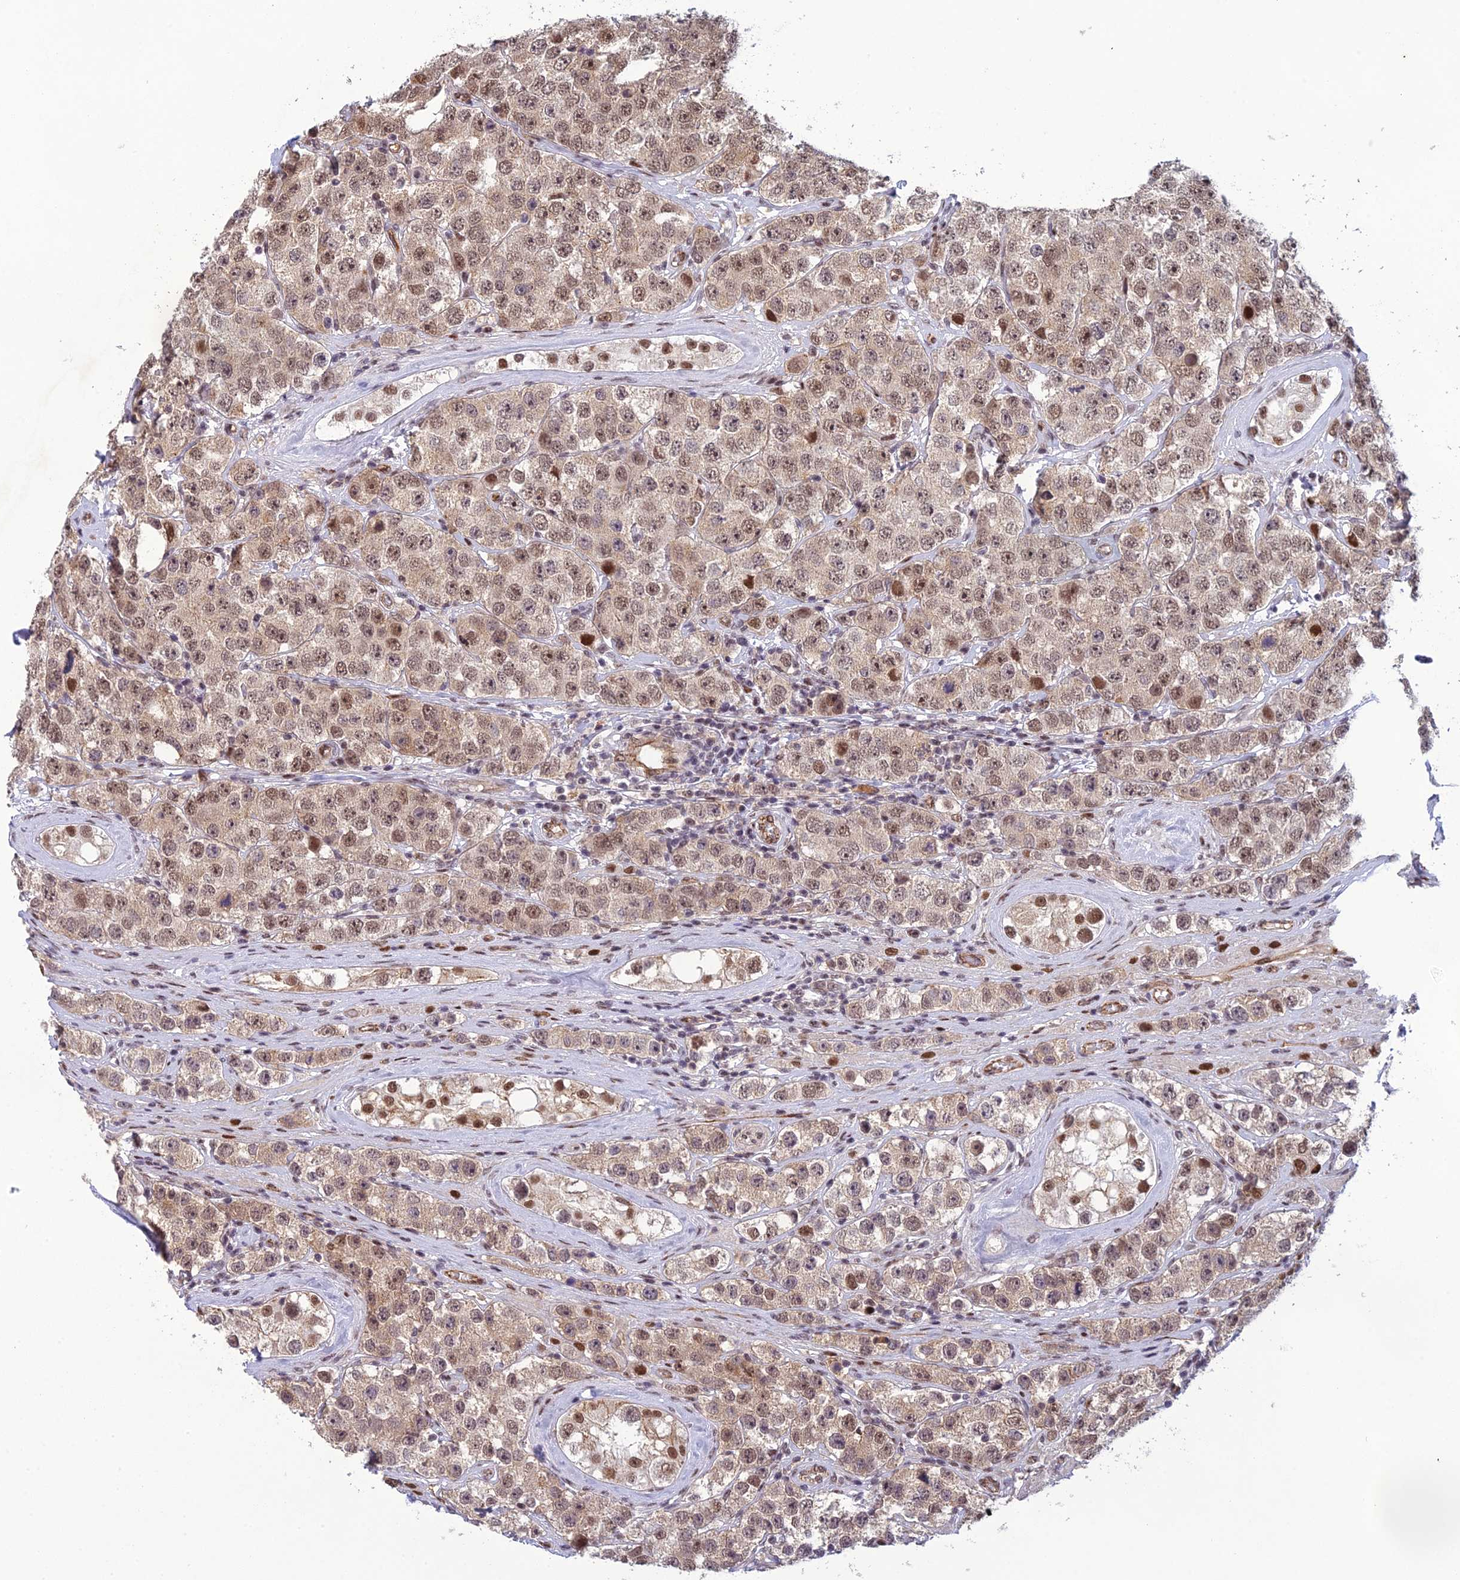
{"staining": {"intensity": "weak", "quantity": ">75%", "location": "cytoplasmic/membranous,nuclear"}, "tissue": "testis cancer", "cell_type": "Tumor cells", "image_type": "cancer", "snomed": [{"axis": "morphology", "description": "Seminoma, NOS"}, {"axis": "topography", "description": "Testis"}], "caption": "Immunohistochemical staining of seminoma (testis) demonstrates low levels of weak cytoplasmic/membranous and nuclear expression in about >75% of tumor cells.", "gene": "RANBP3", "patient": {"sex": "male", "age": 28}}